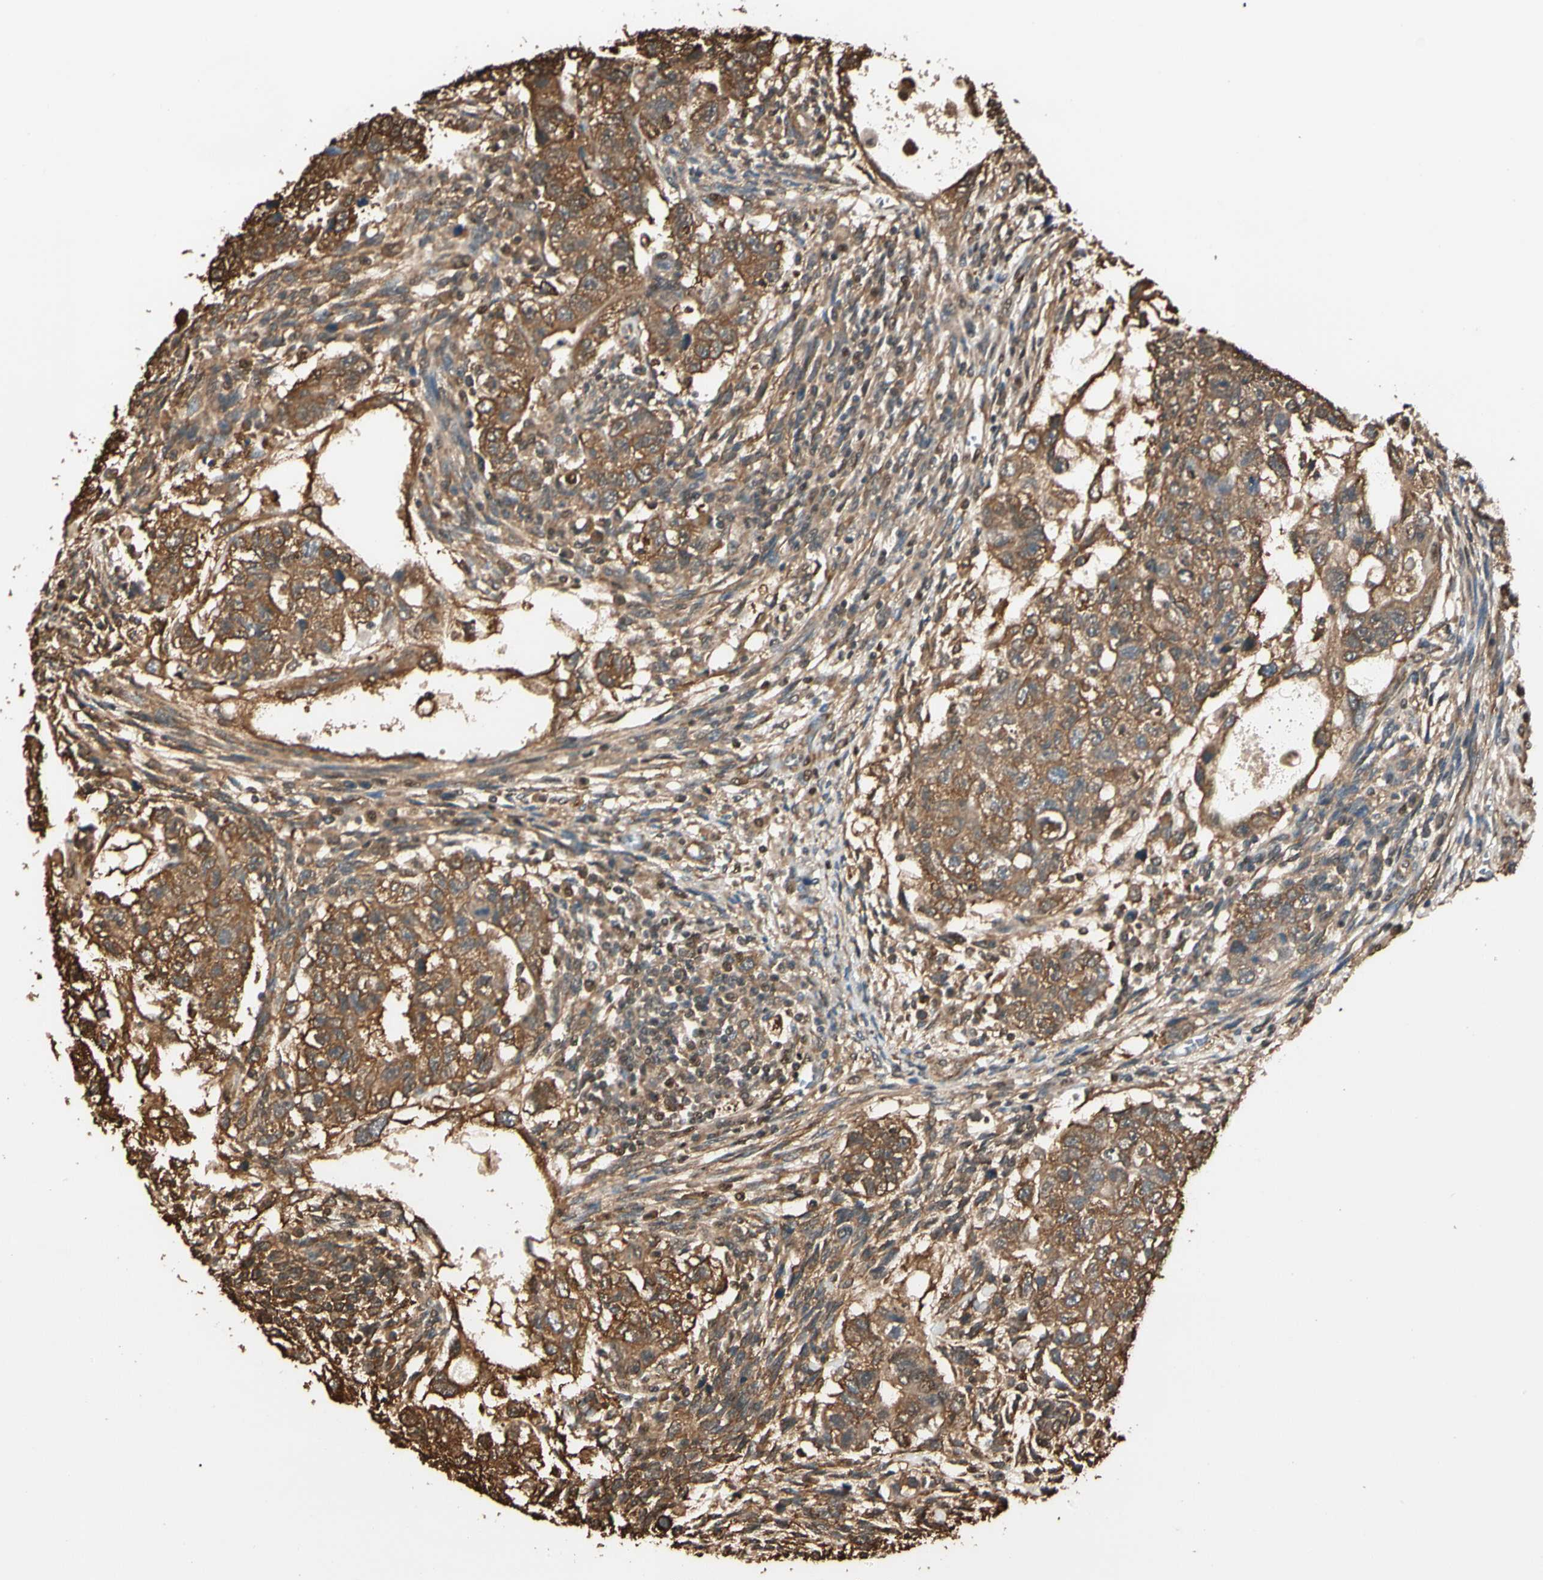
{"staining": {"intensity": "moderate", "quantity": ">75%", "location": "cytoplasmic/membranous"}, "tissue": "testis cancer", "cell_type": "Tumor cells", "image_type": "cancer", "snomed": [{"axis": "morphology", "description": "Normal tissue, NOS"}, {"axis": "morphology", "description": "Carcinoma, Embryonal, NOS"}, {"axis": "topography", "description": "Testis"}], "caption": "DAB immunohistochemical staining of human testis cancer exhibits moderate cytoplasmic/membranous protein expression in about >75% of tumor cells.", "gene": "PNCK", "patient": {"sex": "male", "age": 36}}